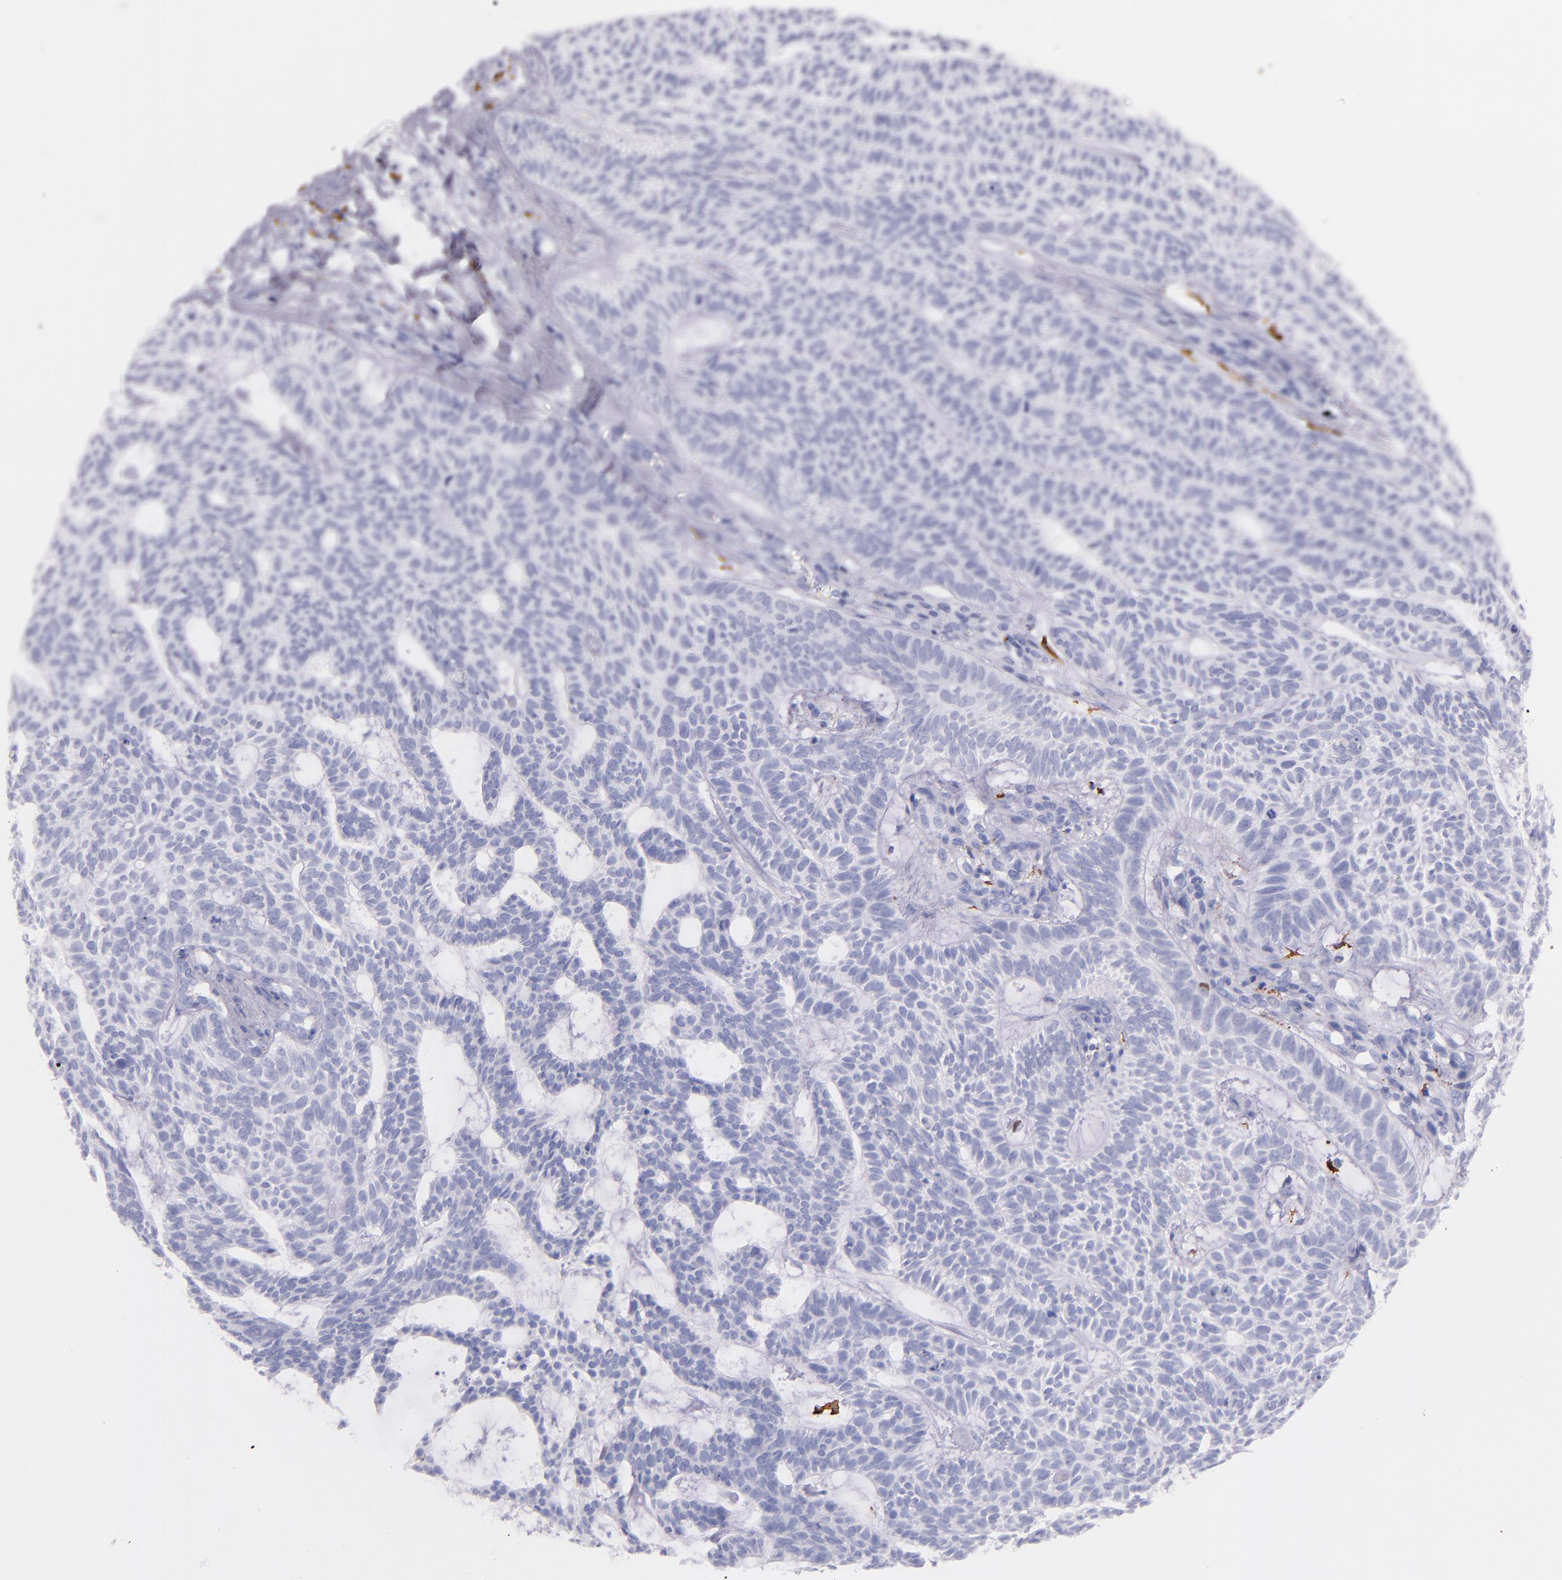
{"staining": {"intensity": "negative", "quantity": "none", "location": "none"}, "tissue": "skin cancer", "cell_type": "Tumor cells", "image_type": "cancer", "snomed": [{"axis": "morphology", "description": "Basal cell carcinoma"}, {"axis": "topography", "description": "Skin"}], "caption": "Immunohistochemistry photomicrograph of neoplastic tissue: skin basal cell carcinoma stained with DAB exhibits no significant protein expression in tumor cells.", "gene": "CD163", "patient": {"sex": "male", "age": 75}}